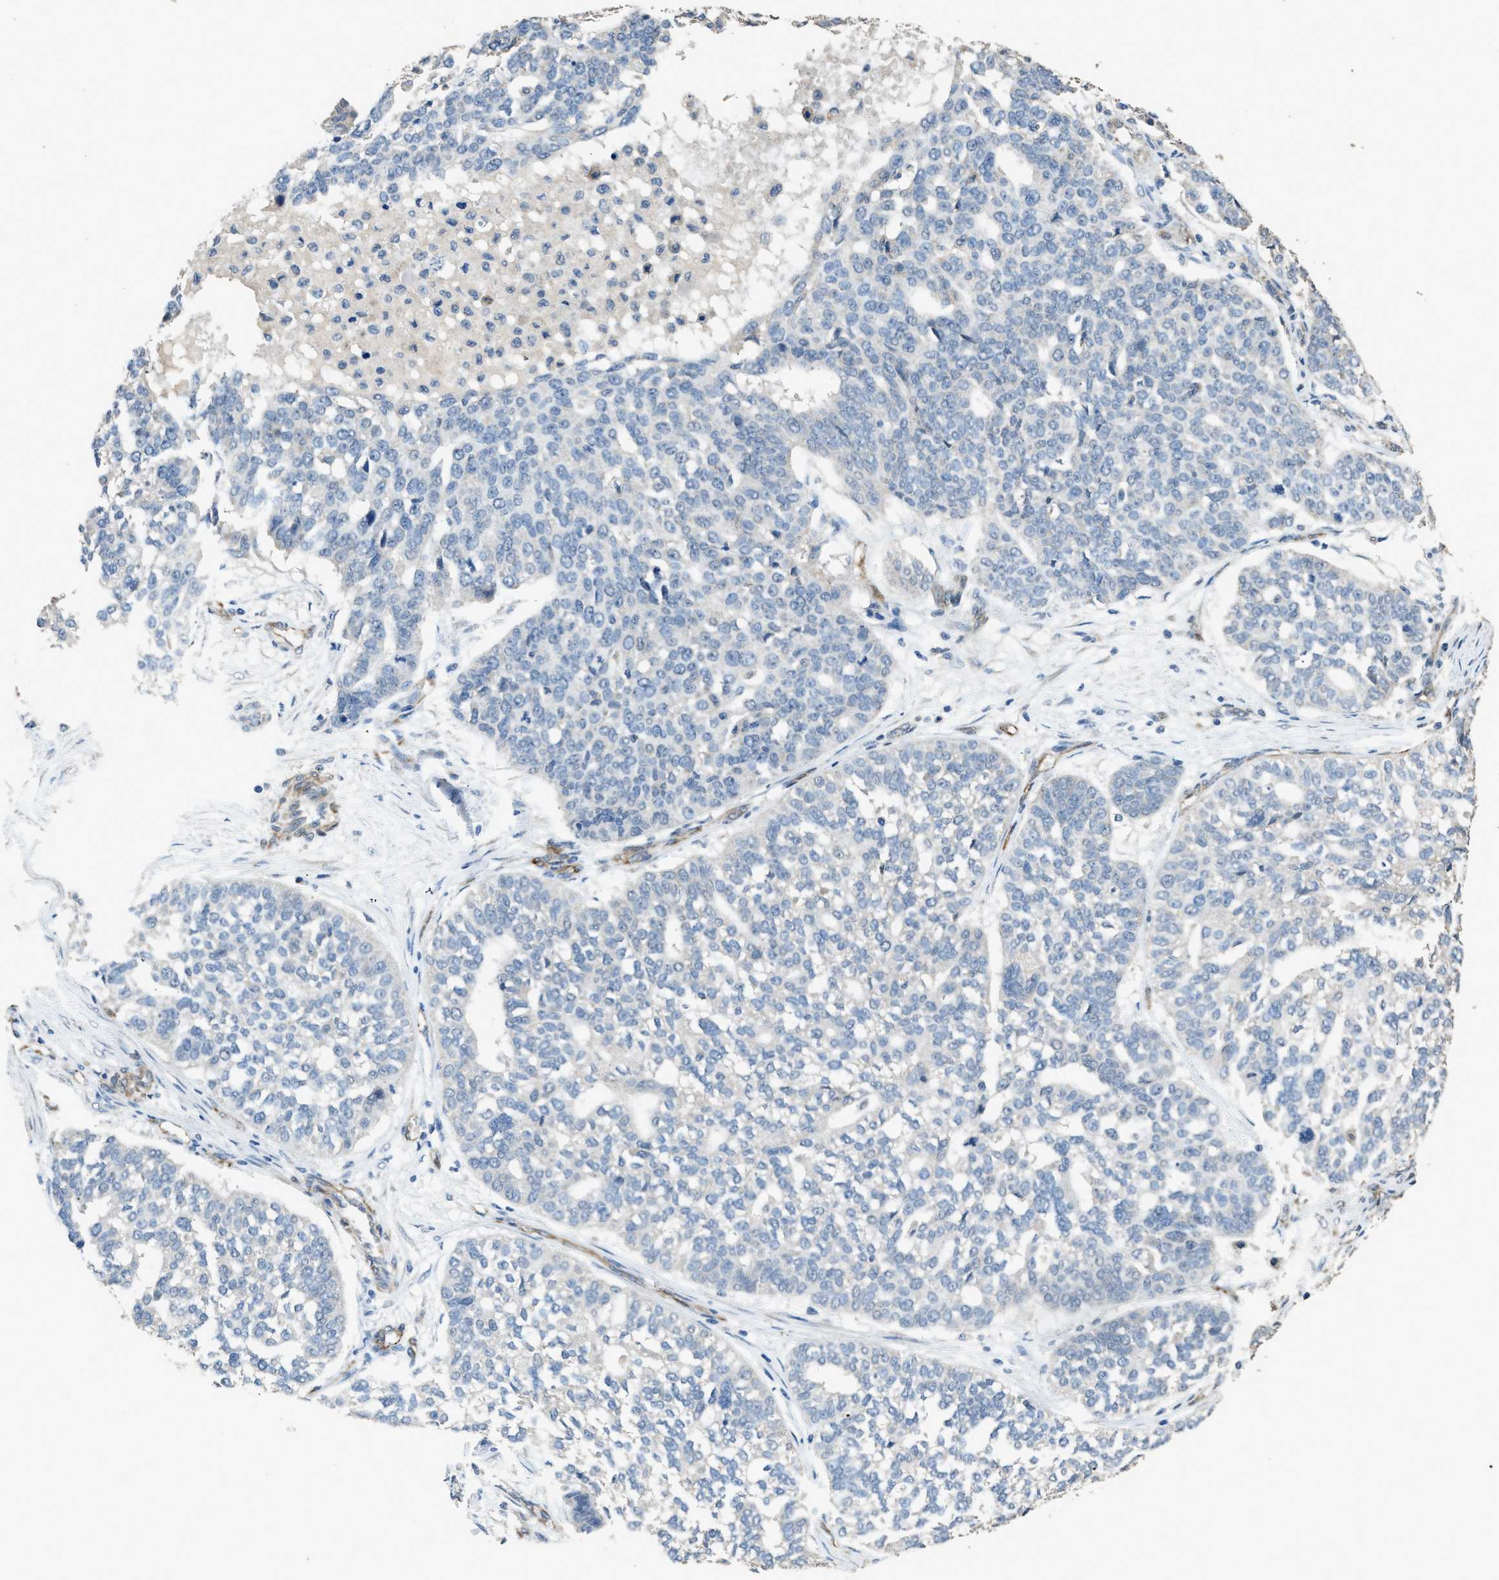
{"staining": {"intensity": "negative", "quantity": "none", "location": "none"}, "tissue": "ovarian cancer", "cell_type": "Tumor cells", "image_type": "cancer", "snomed": [{"axis": "morphology", "description": "Cystadenocarcinoma, serous, NOS"}, {"axis": "topography", "description": "Ovary"}], "caption": "Immunohistochemical staining of serous cystadenocarcinoma (ovarian) reveals no significant positivity in tumor cells.", "gene": "SYNM", "patient": {"sex": "female", "age": 59}}